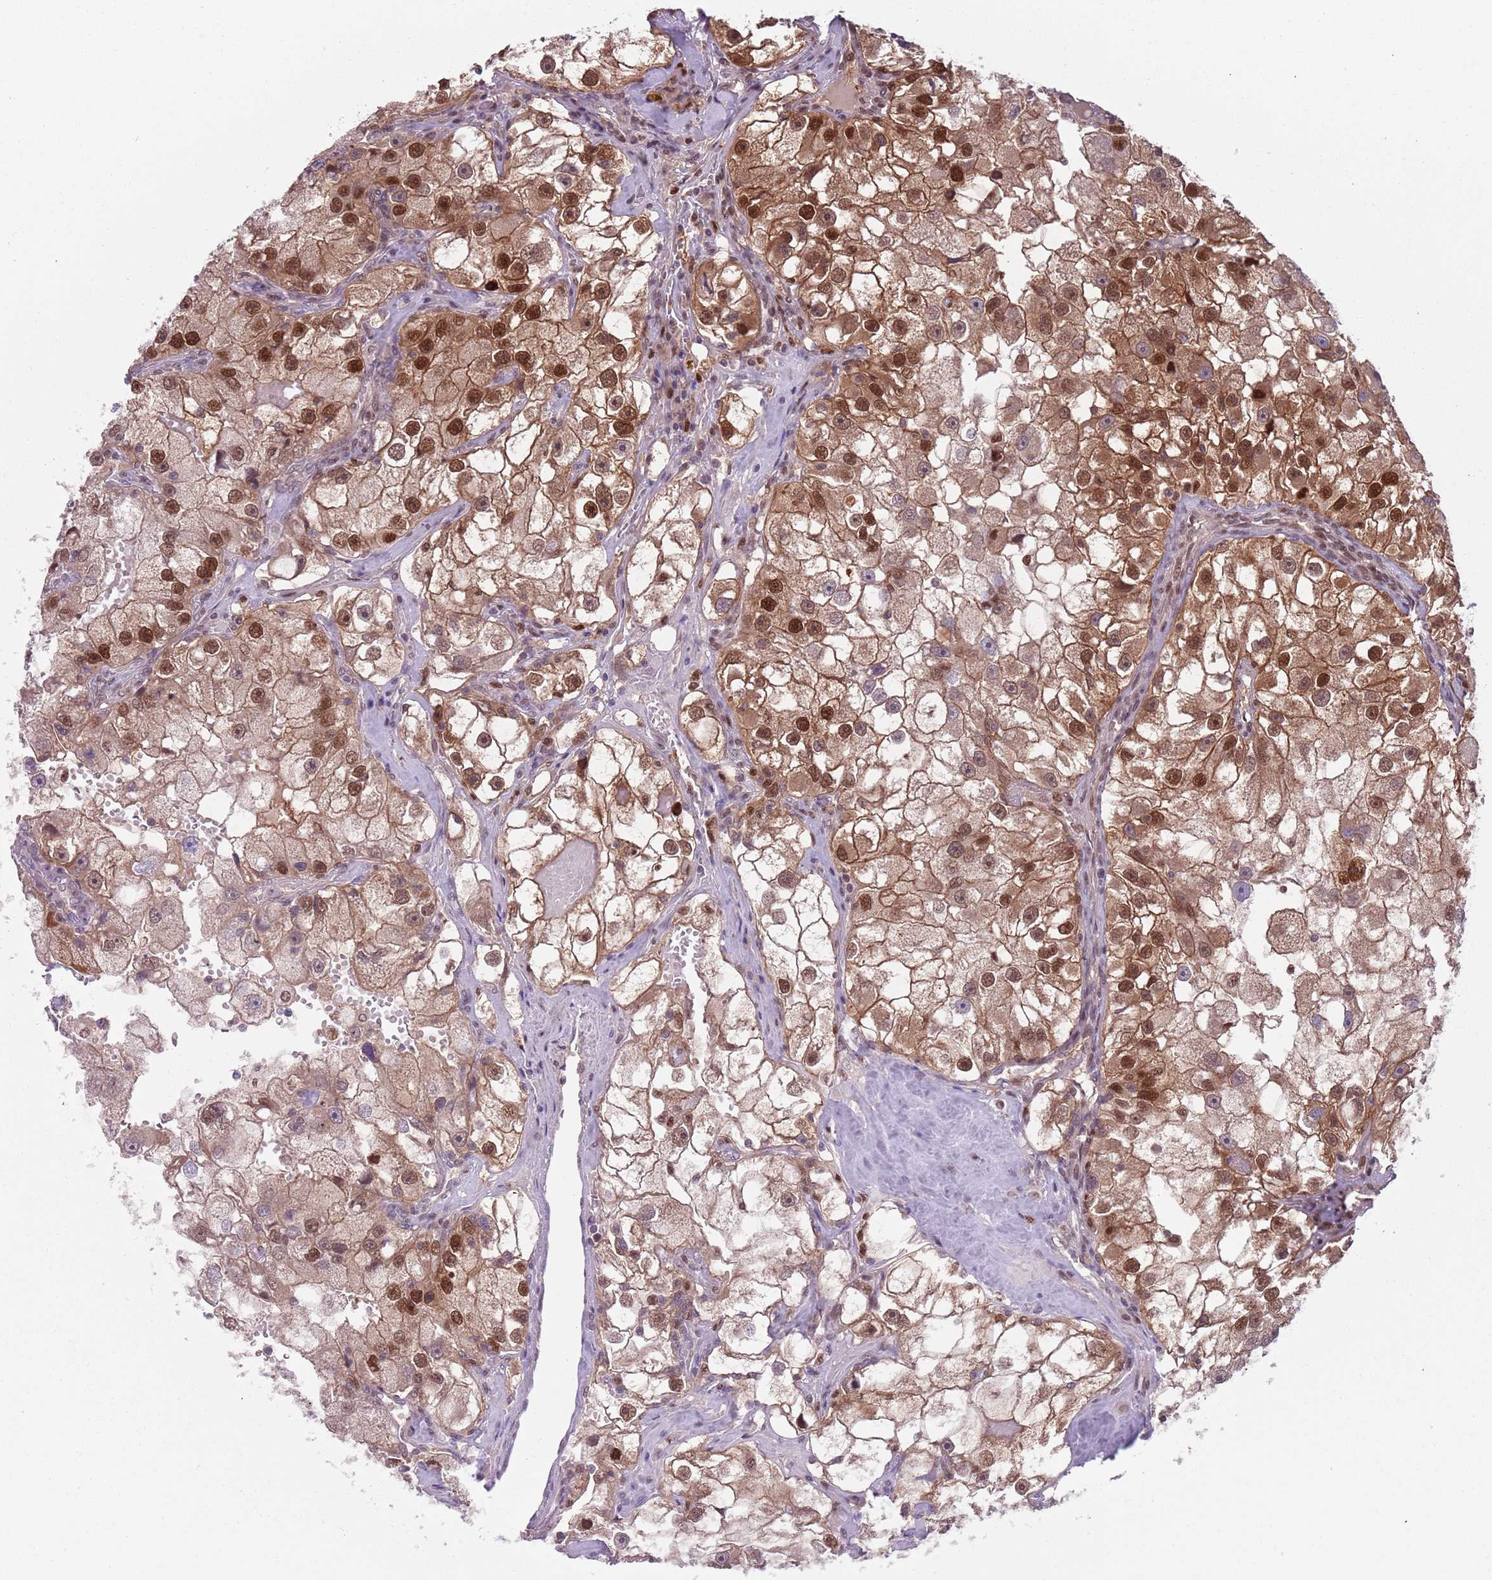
{"staining": {"intensity": "moderate", "quantity": "25%-75%", "location": "cytoplasmic/membranous,nuclear"}, "tissue": "renal cancer", "cell_type": "Tumor cells", "image_type": "cancer", "snomed": [{"axis": "morphology", "description": "Adenocarcinoma, NOS"}, {"axis": "topography", "description": "Kidney"}], "caption": "A photomicrograph showing moderate cytoplasmic/membranous and nuclear staining in about 25%-75% of tumor cells in adenocarcinoma (renal), as visualized by brown immunohistochemical staining.", "gene": "RMND5B", "patient": {"sex": "male", "age": 63}}